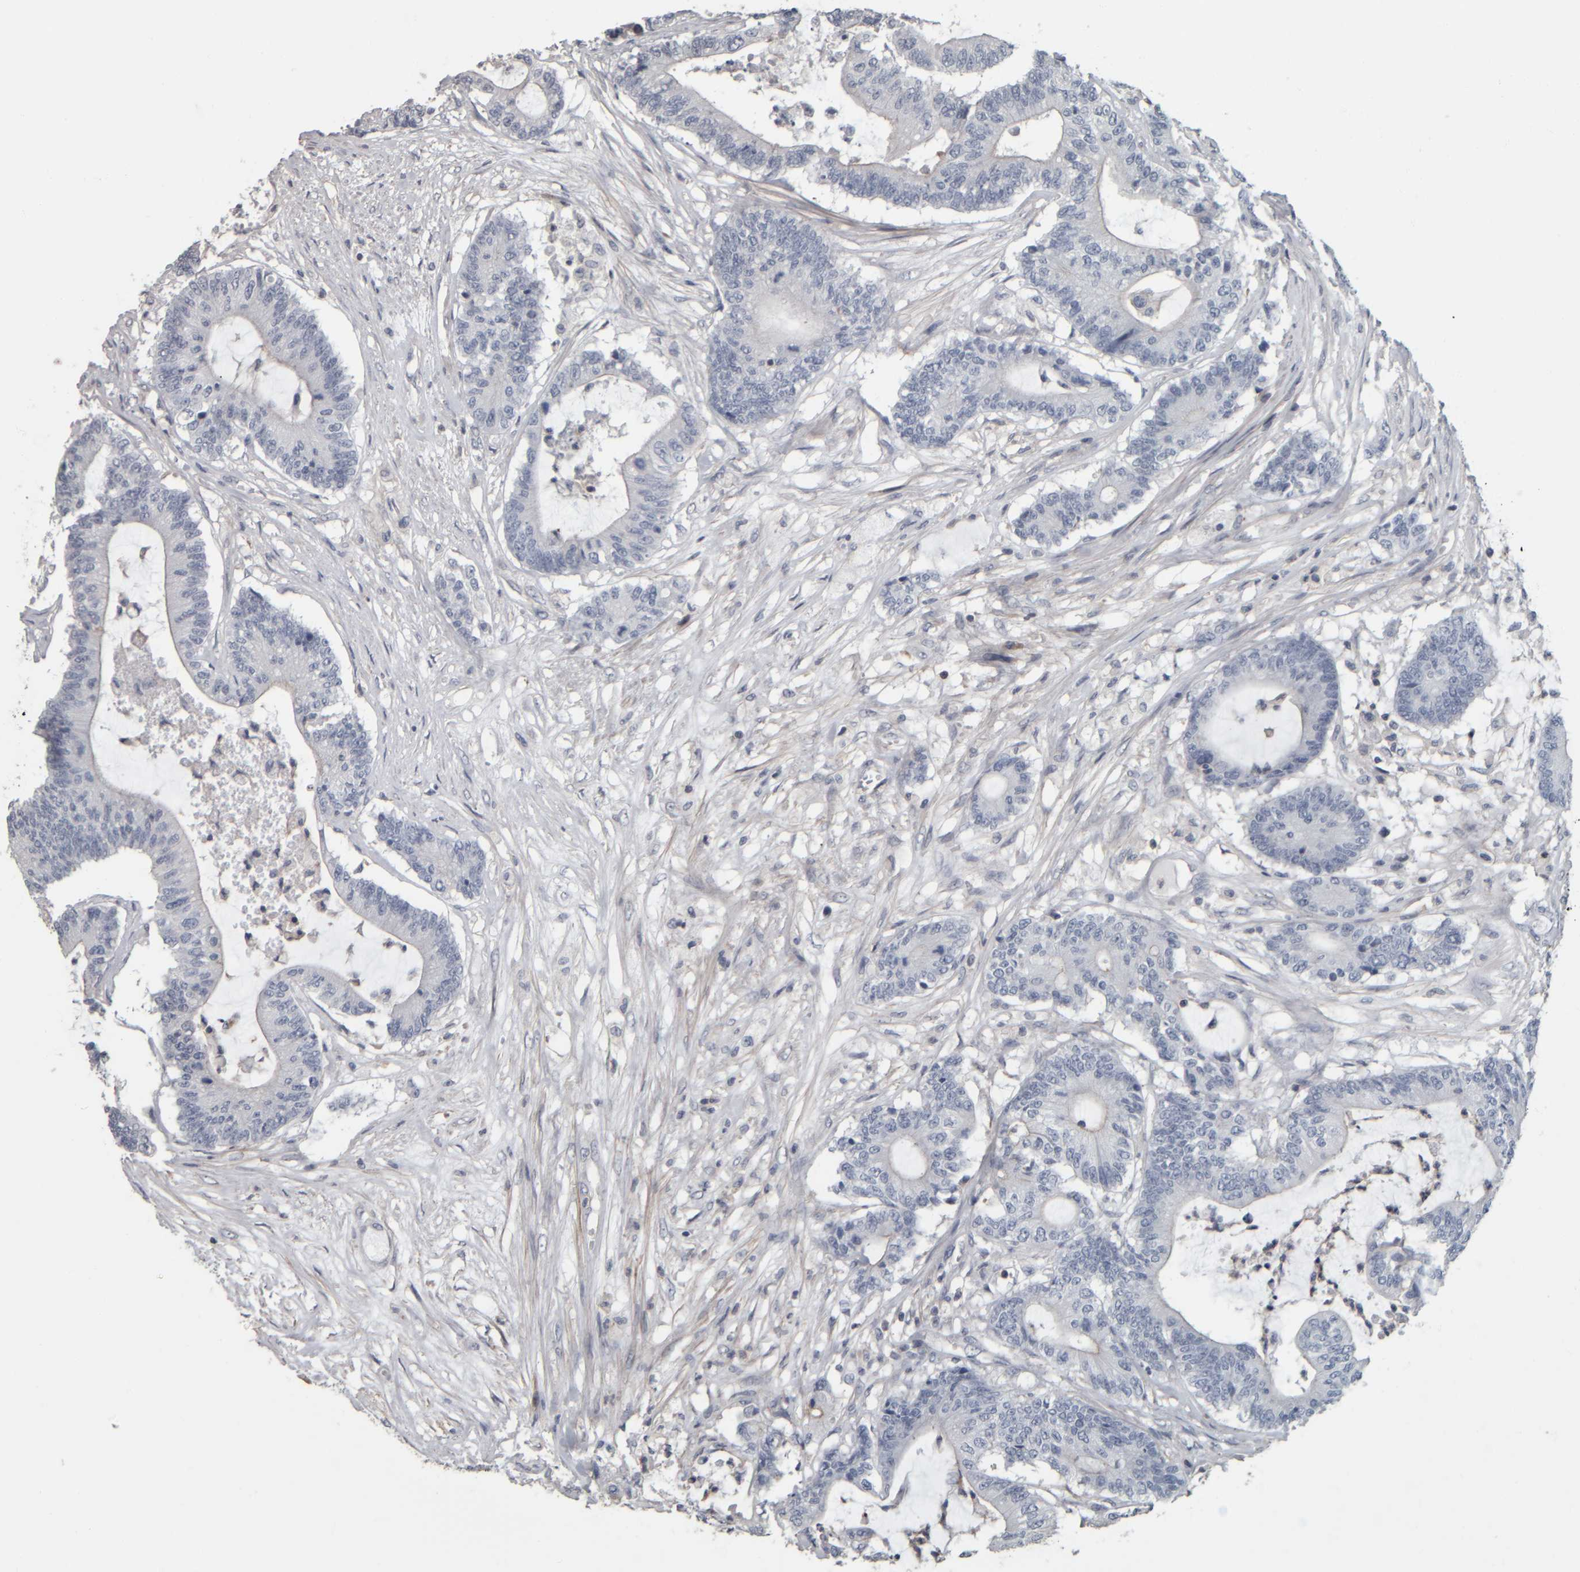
{"staining": {"intensity": "negative", "quantity": "none", "location": "none"}, "tissue": "colorectal cancer", "cell_type": "Tumor cells", "image_type": "cancer", "snomed": [{"axis": "morphology", "description": "Adenocarcinoma, NOS"}, {"axis": "topography", "description": "Colon"}], "caption": "Immunohistochemistry histopathology image of human colorectal cancer stained for a protein (brown), which exhibits no staining in tumor cells.", "gene": "CAVIN4", "patient": {"sex": "female", "age": 84}}